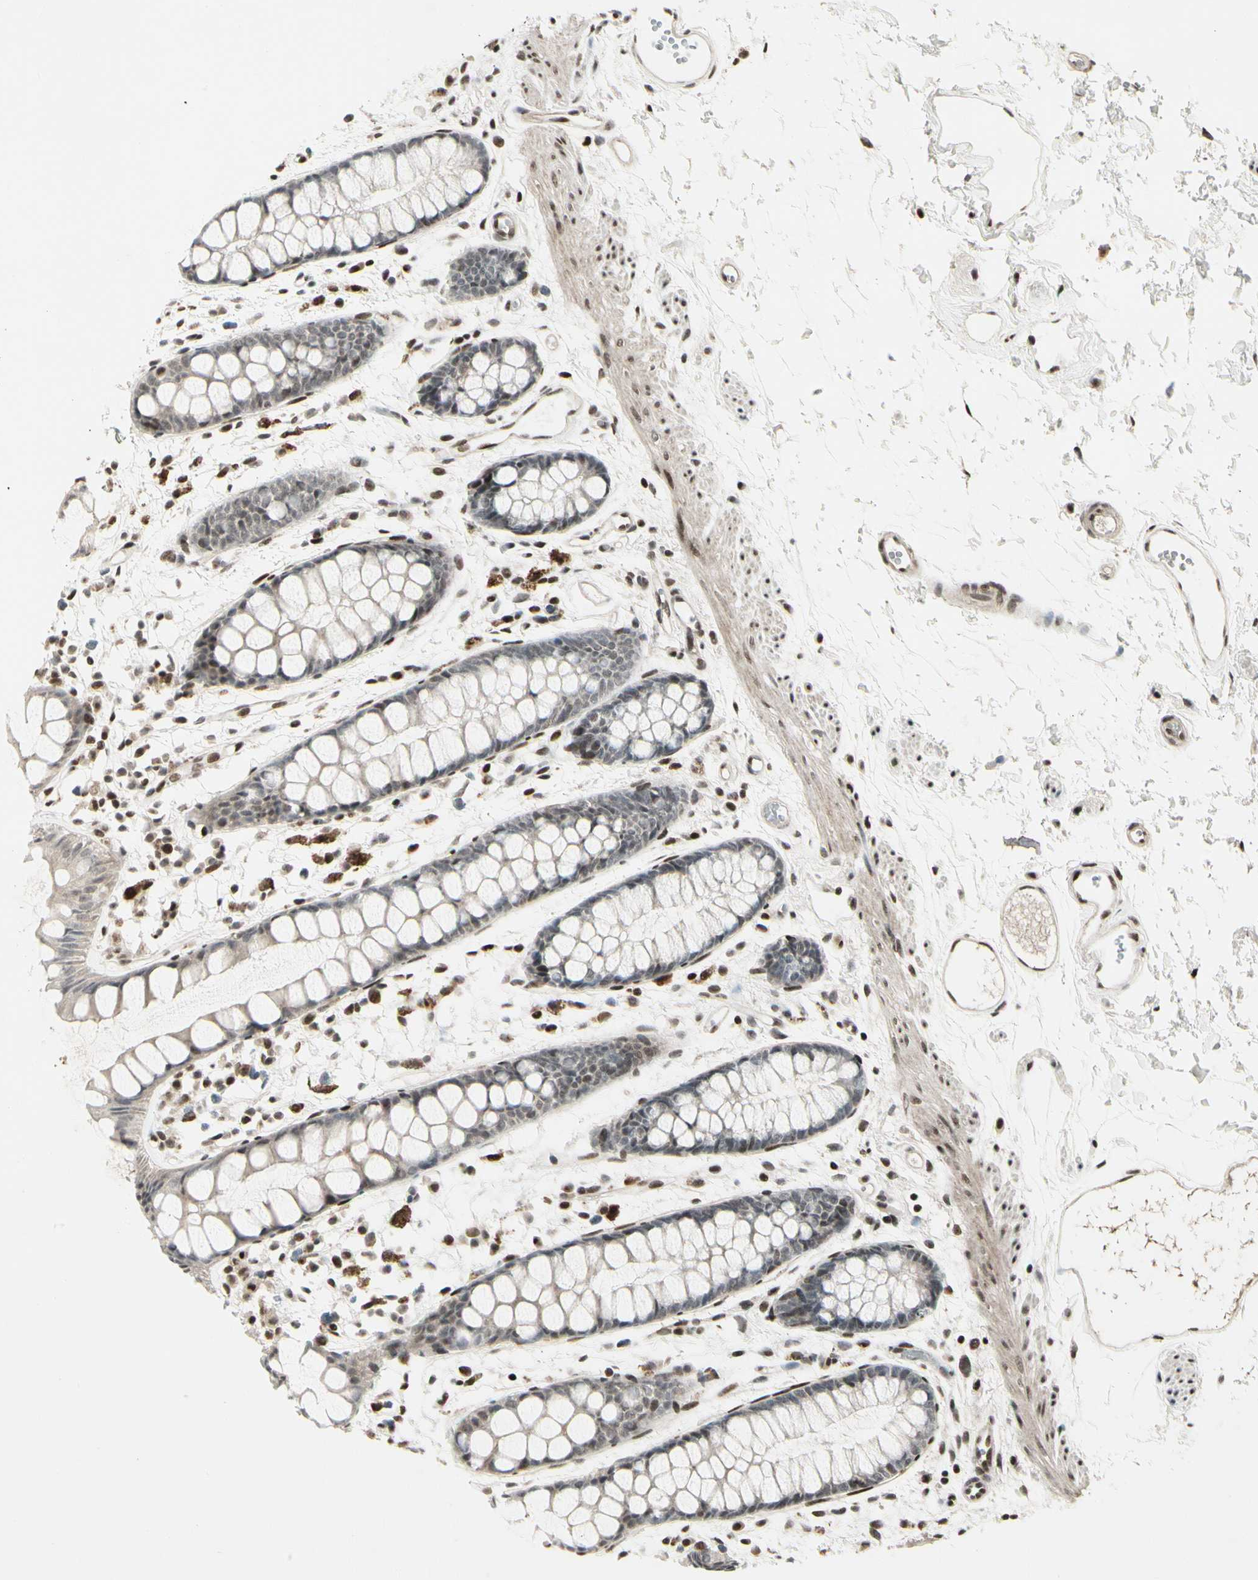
{"staining": {"intensity": "weak", "quantity": "25%-75%", "location": "nuclear"}, "tissue": "rectum", "cell_type": "Glandular cells", "image_type": "normal", "snomed": [{"axis": "morphology", "description": "Normal tissue, NOS"}, {"axis": "topography", "description": "Rectum"}], "caption": "Rectum stained with DAB (3,3'-diaminobenzidine) immunohistochemistry shows low levels of weak nuclear positivity in approximately 25%-75% of glandular cells.", "gene": "FOXJ2", "patient": {"sex": "female", "age": 66}}